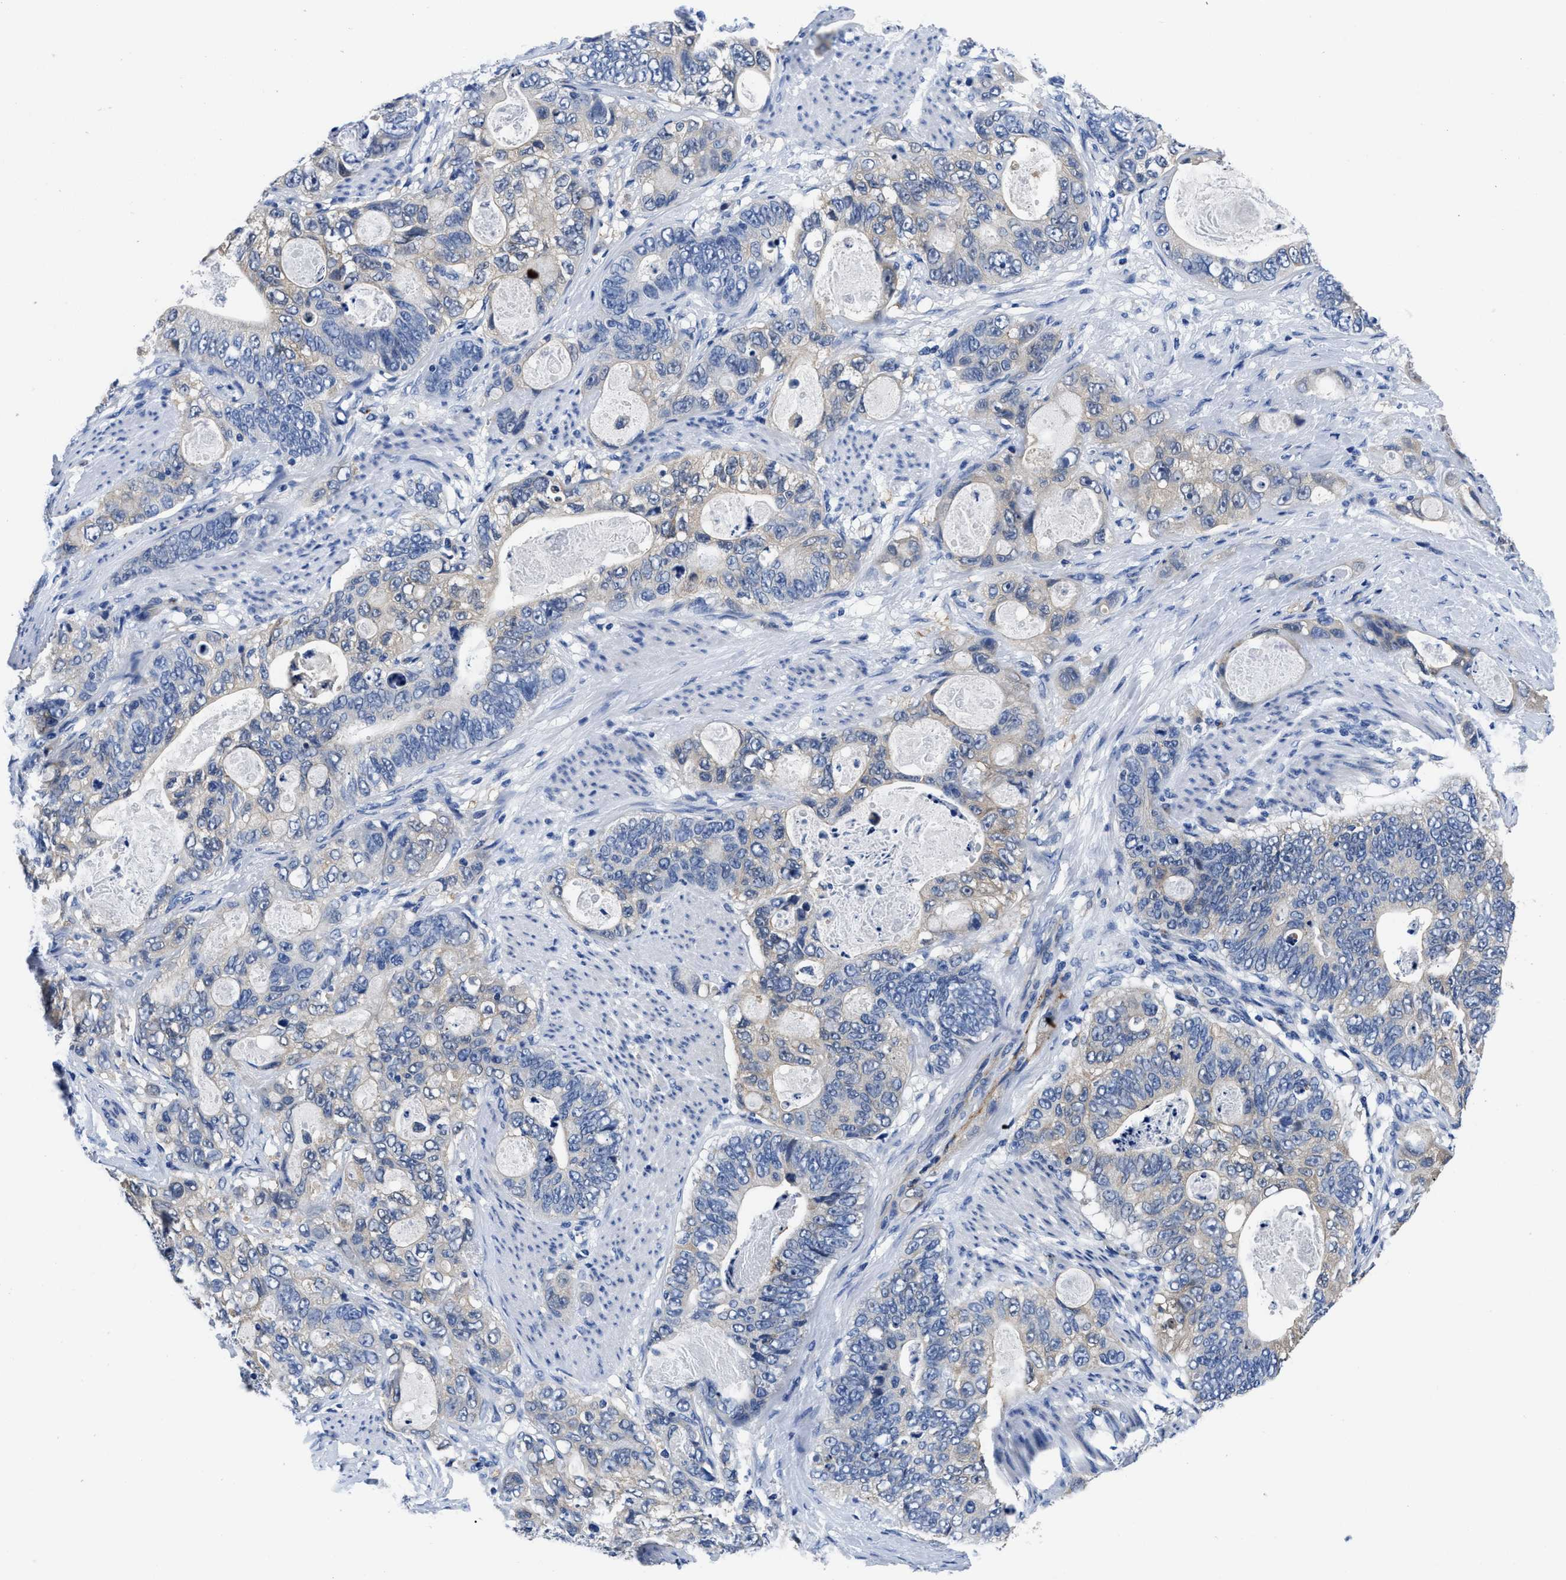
{"staining": {"intensity": "negative", "quantity": "none", "location": "none"}, "tissue": "stomach cancer", "cell_type": "Tumor cells", "image_type": "cancer", "snomed": [{"axis": "morphology", "description": "Normal tissue, NOS"}, {"axis": "morphology", "description": "Adenocarcinoma, NOS"}, {"axis": "topography", "description": "Stomach"}], "caption": "Protein analysis of adenocarcinoma (stomach) demonstrates no significant positivity in tumor cells.", "gene": "SLC35F1", "patient": {"sex": "female", "age": 89}}